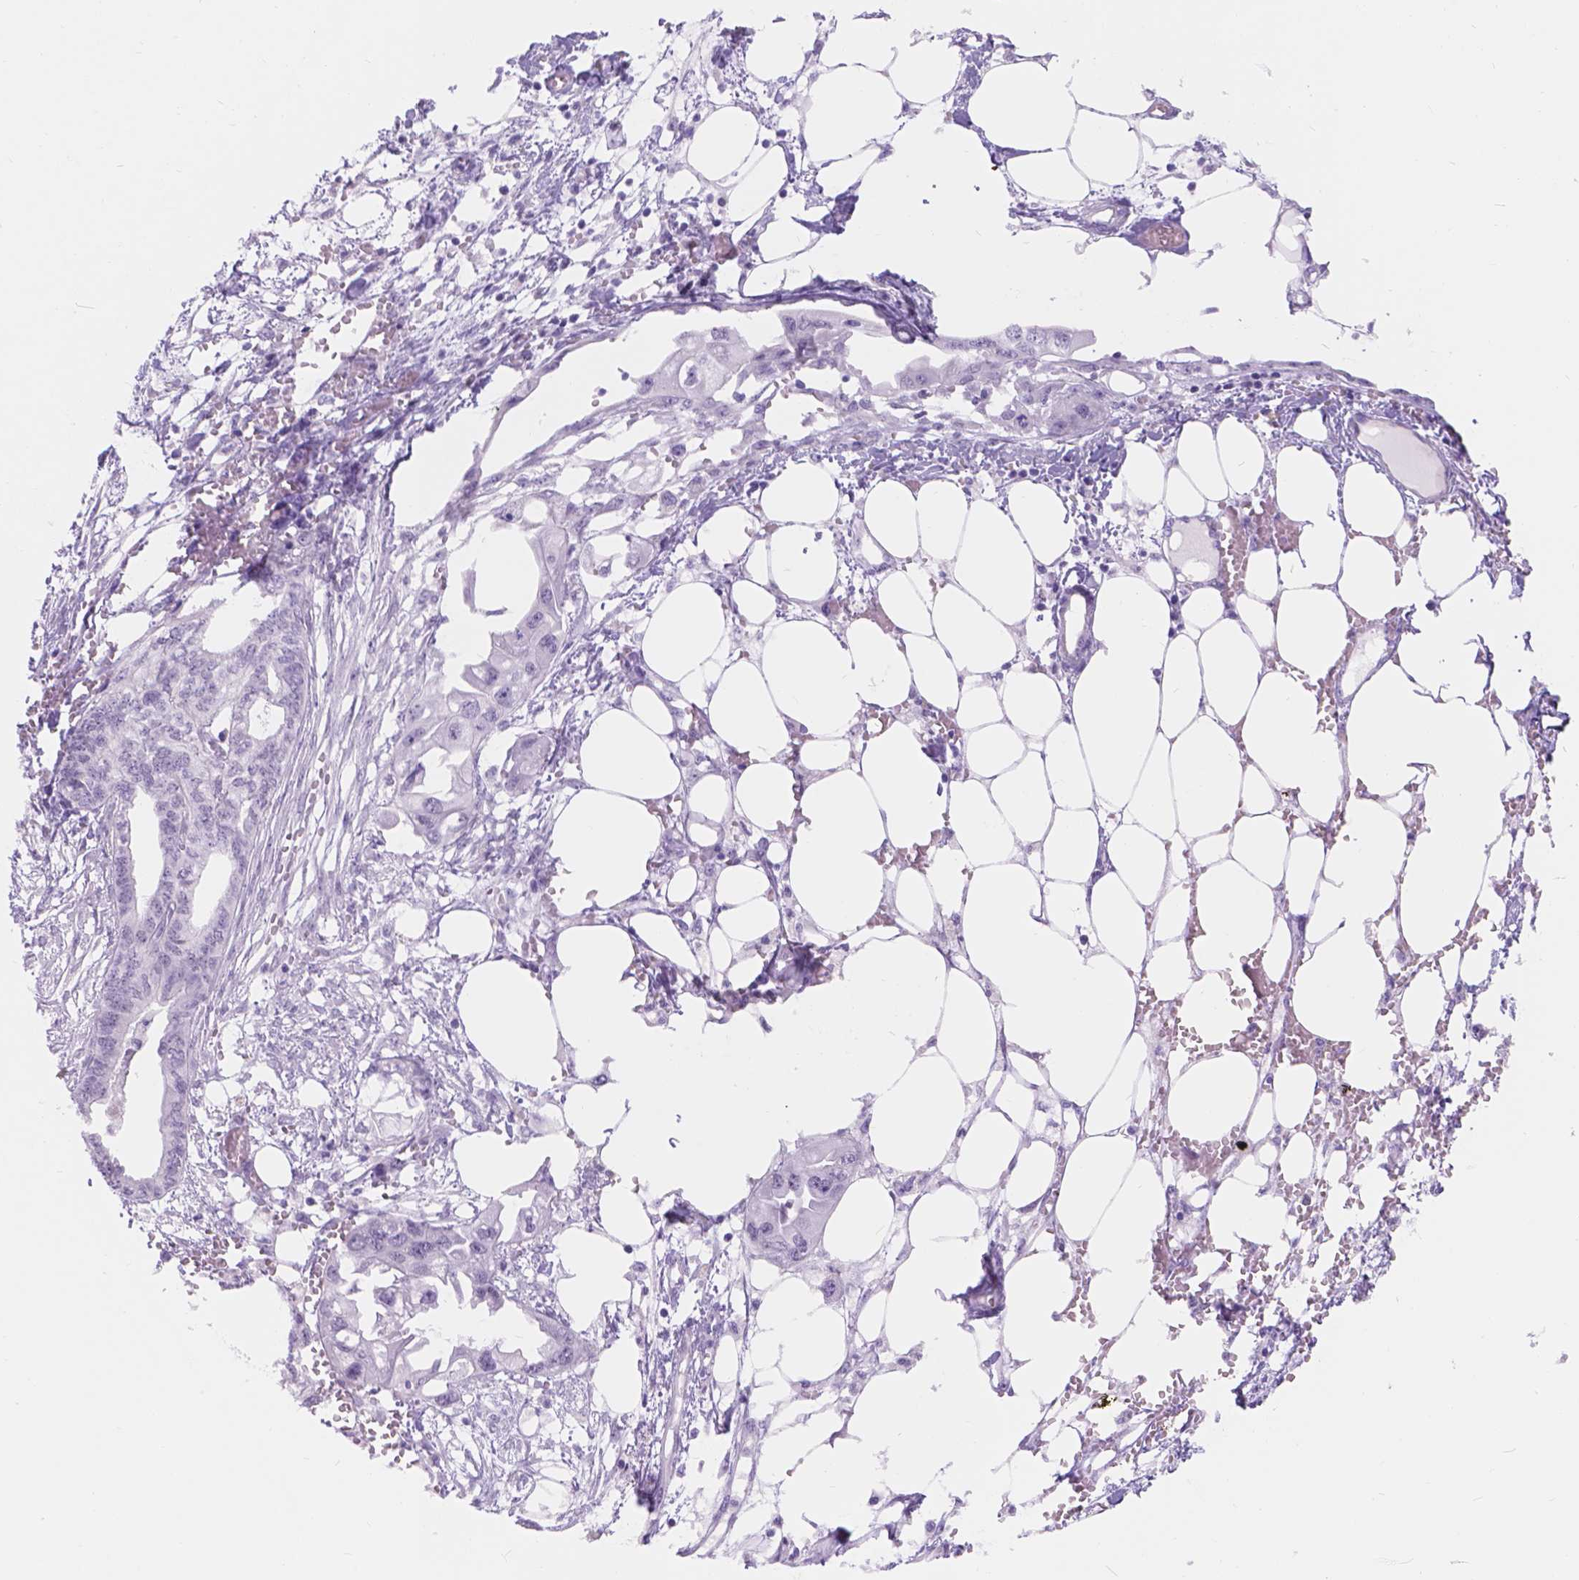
{"staining": {"intensity": "negative", "quantity": "none", "location": "none"}, "tissue": "endometrial cancer", "cell_type": "Tumor cells", "image_type": "cancer", "snomed": [{"axis": "morphology", "description": "Adenocarcinoma, NOS"}, {"axis": "morphology", "description": "Adenocarcinoma, metastatic, NOS"}, {"axis": "topography", "description": "Adipose tissue"}, {"axis": "topography", "description": "Endometrium"}], "caption": "This image is of endometrial cancer stained with IHC to label a protein in brown with the nuclei are counter-stained blue. There is no positivity in tumor cells.", "gene": "DCC", "patient": {"sex": "female", "age": 67}}